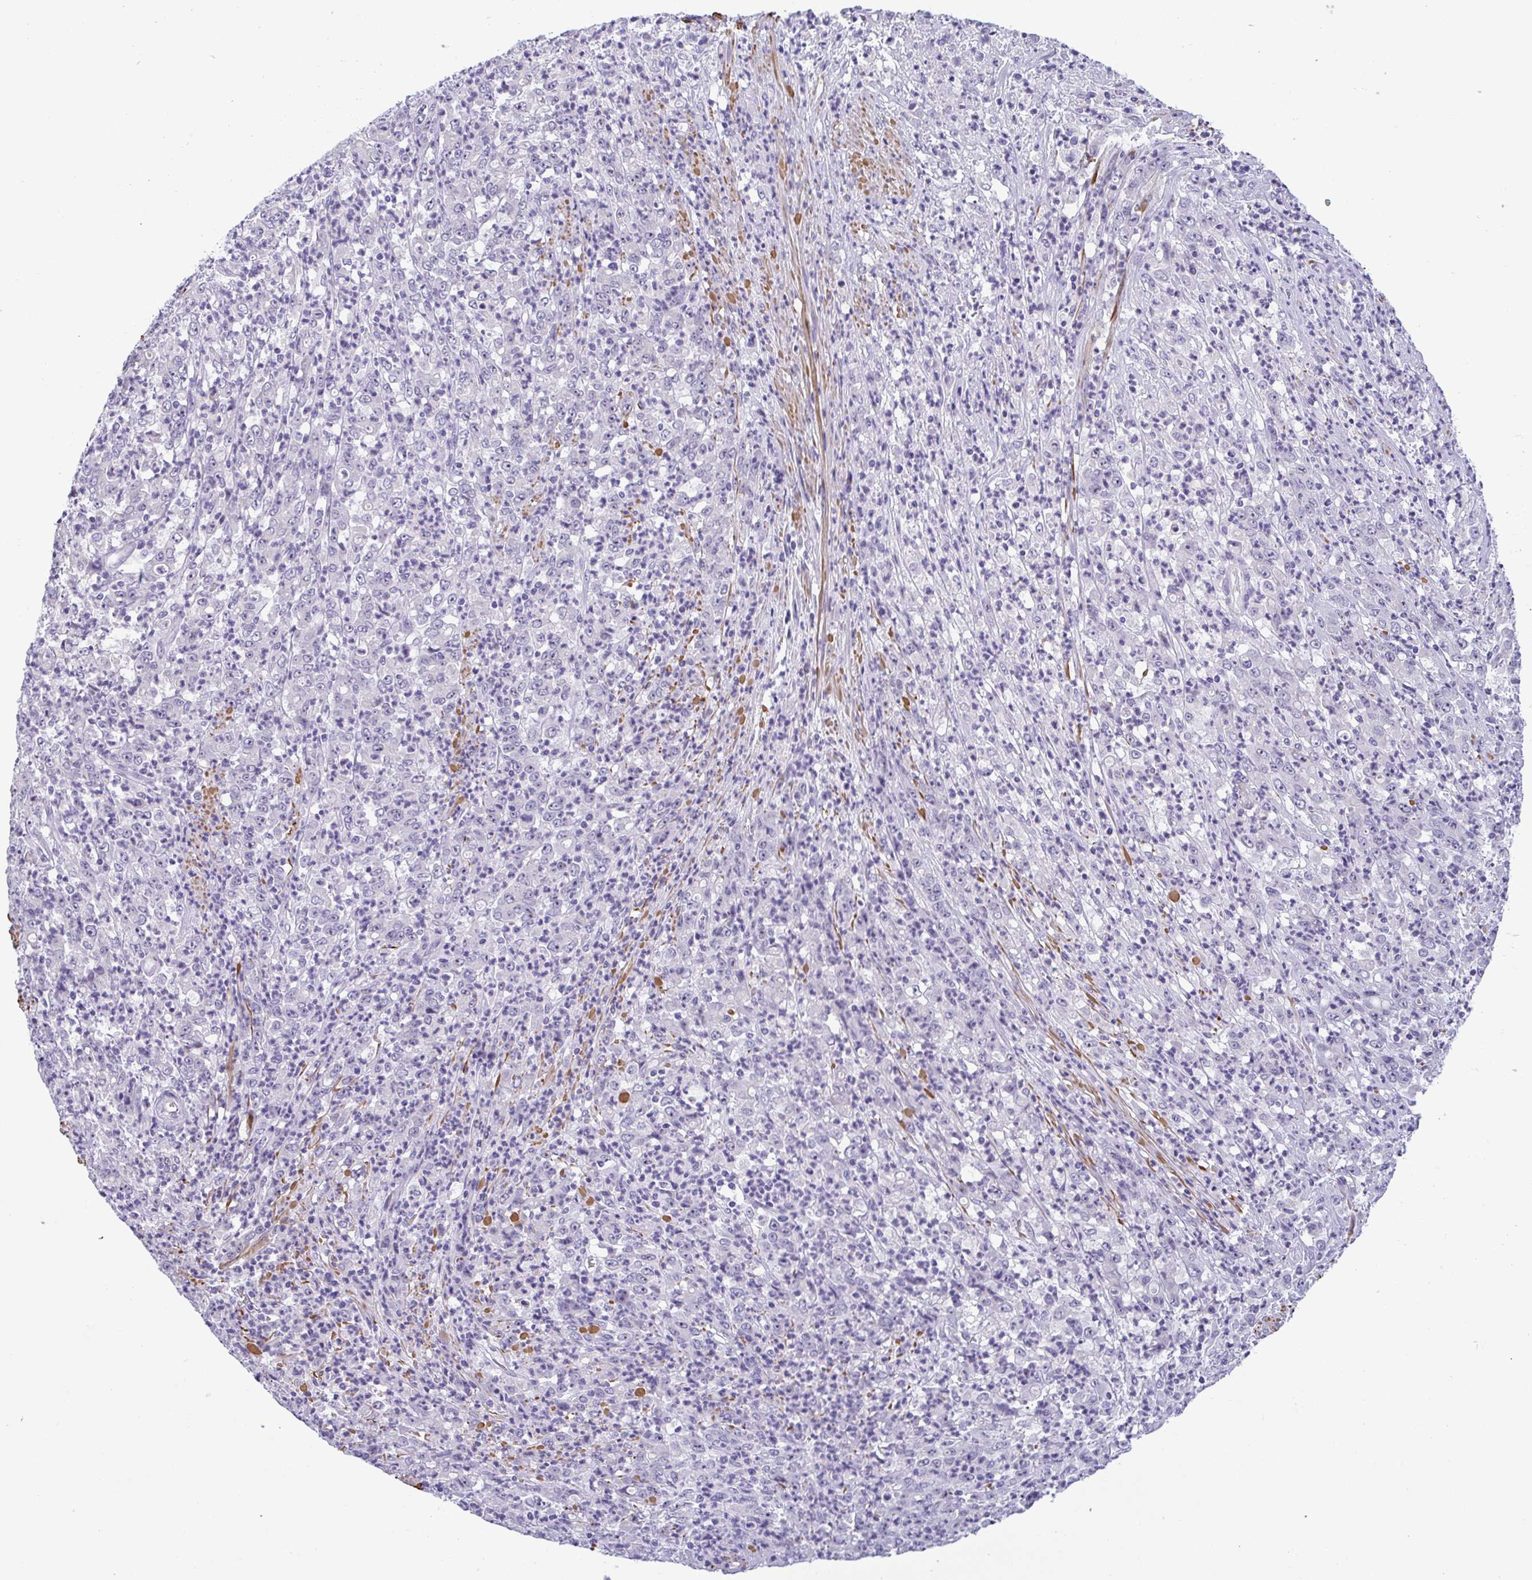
{"staining": {"intensity": "negative", "quantity": "none", "location": "none"}, "tissue": "stomach cancer", "cell_type": "Tumor cells", "image_type": "cancer", "snomed": [{"axis": "morphology", "description": "Adenocarcinoma, NOS"}, {"axis": "topography", "description": "Stomach, lower"}], "caption": "Micrograph shows no protein expression in tumor cells of adenocarcinoma (stomach) tissue.", "gene": "MYL7", "patient": {"sex": "female", "age": 71}}